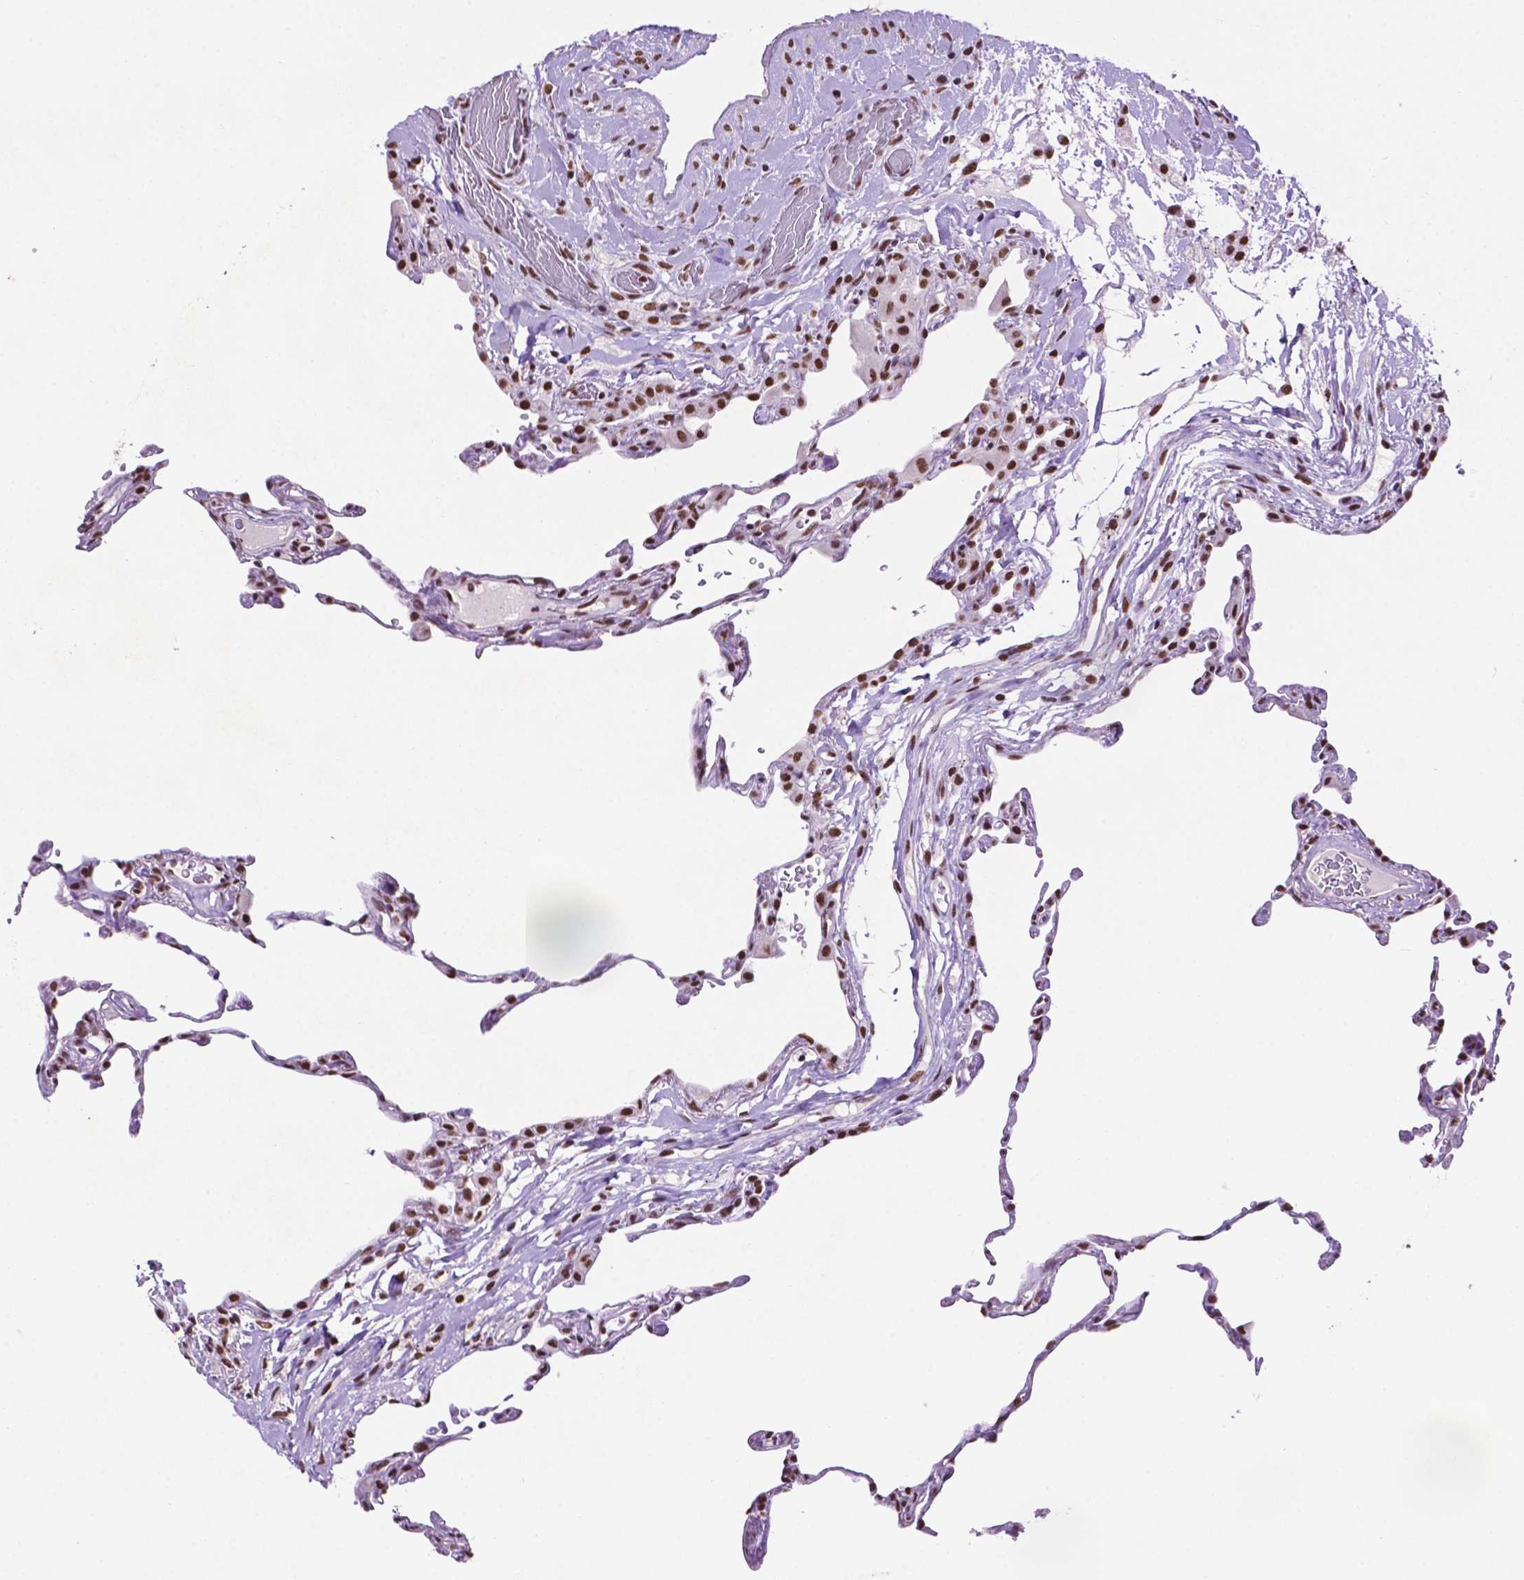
{"staining": {"intensity": "strong", "quantity": "25%-75%", "location": "nuclear"}, "tissue": "lung", "cell_type": "Alveolar cells", "image_type": "normal", "snomed": [{"axis": "morphology", "description": "Normal tissue, NOS"}, {"axis": "topography", "description": "Lung"}], "caption": "Immunohistochemical staining of unremarkable lung demonstrates 25%-75% levels of strong nuclear protein staining in approximately 25%-75% of alveolar cells. (DAB IHC, brown staining for protein, blue staining for nuclei).", "gene": "CCAR2", "patient": {"sex": "female", "age": 57}}